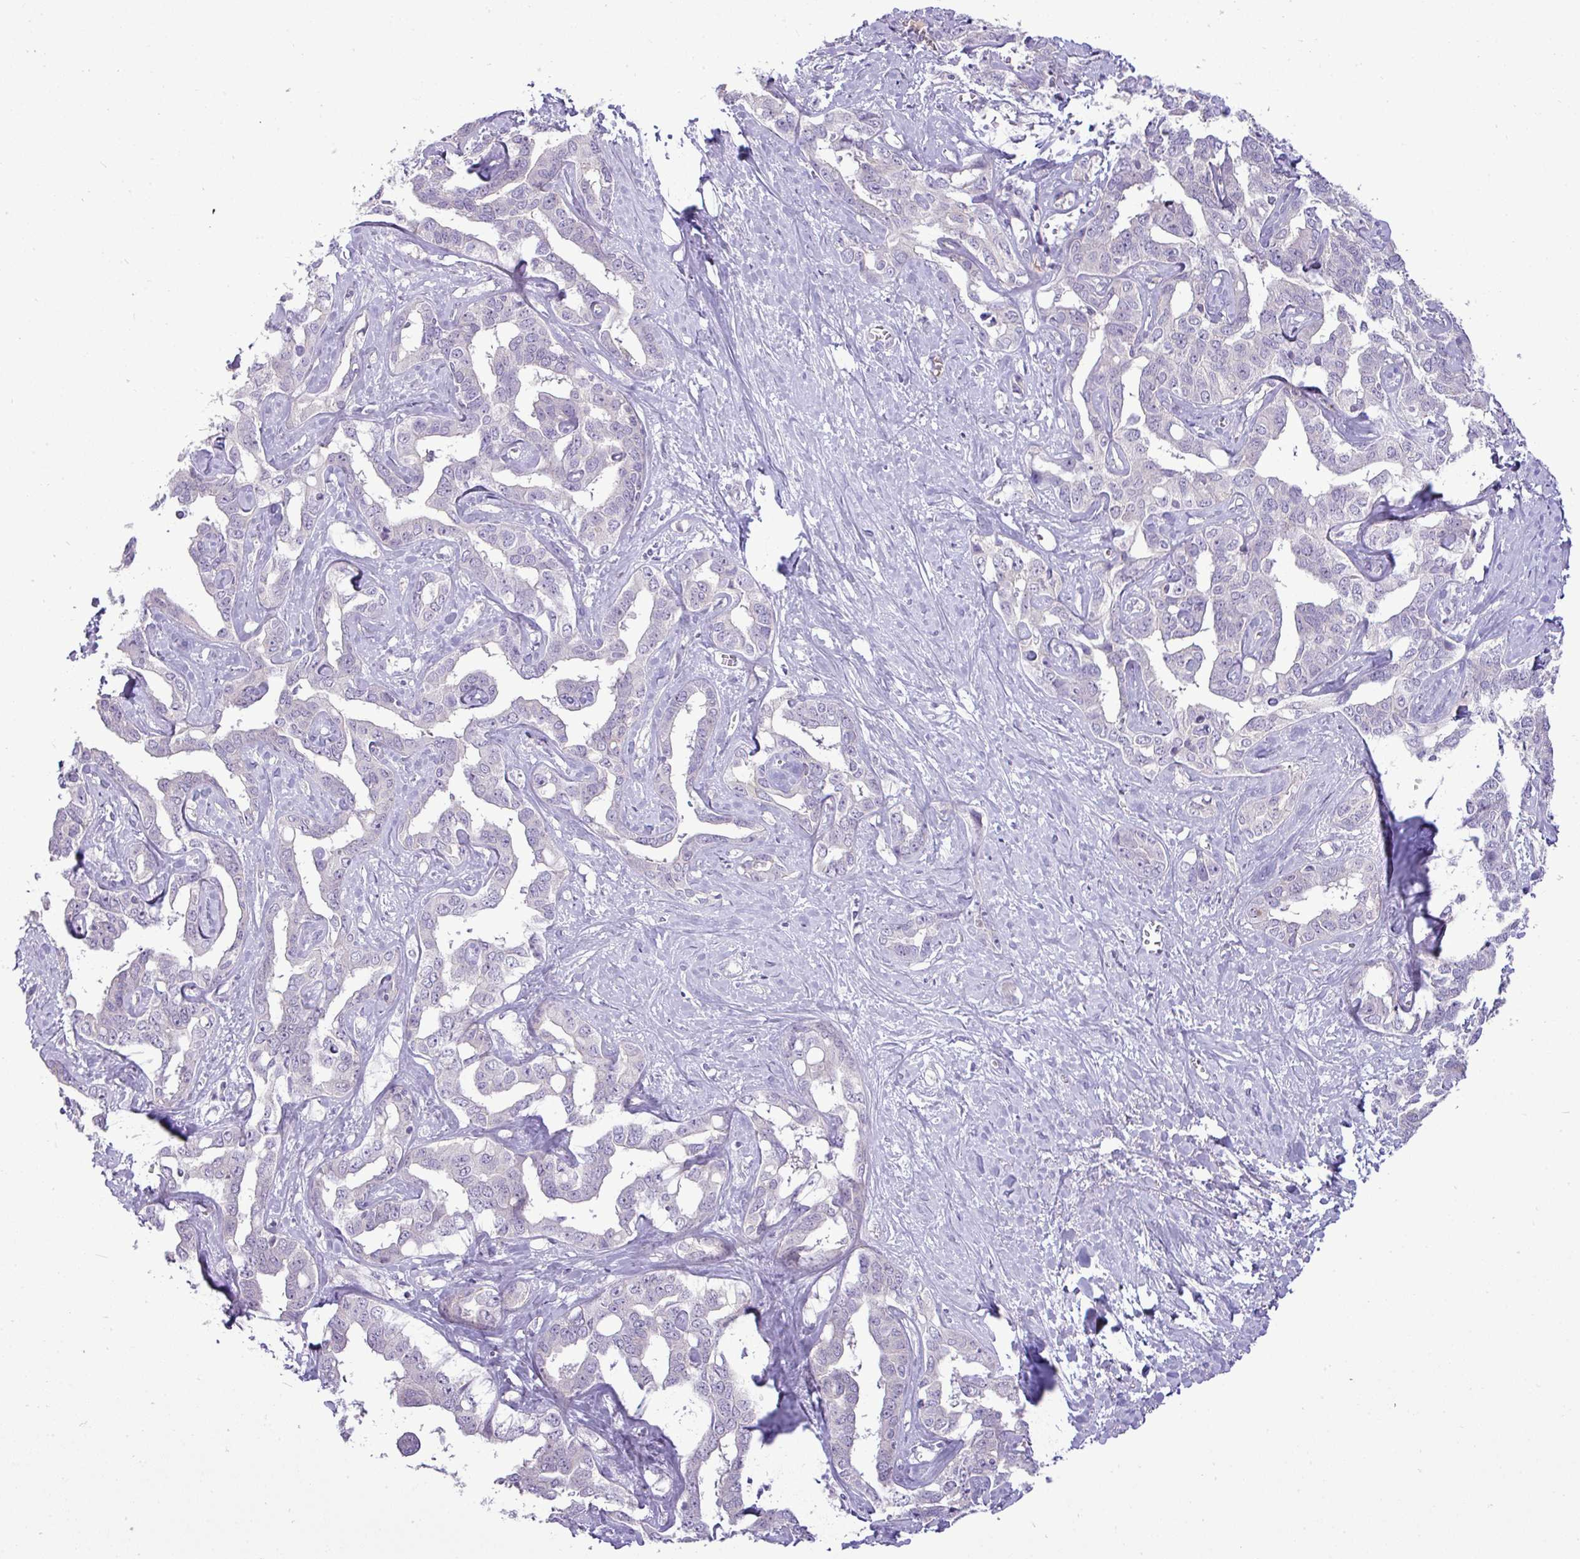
{"staining": {"intensity": "negative", "quantity": "none", "location": "none"}, "tissue": "liver cancer", "cell_type": "Tumor cells", "image_type": "cancer", "snomed": [{"axis": "morphology", "description": "Cholangiocarcinoma"}, {"axis": "topography", "description": "Liver"}], "caption": "DAB immunohistochemical staining of human cholangiocarcinoma (liver) shows no significant expression in tumor cells.", "gene": "APOM", "patient": {"sex": "male", "age": 59}}